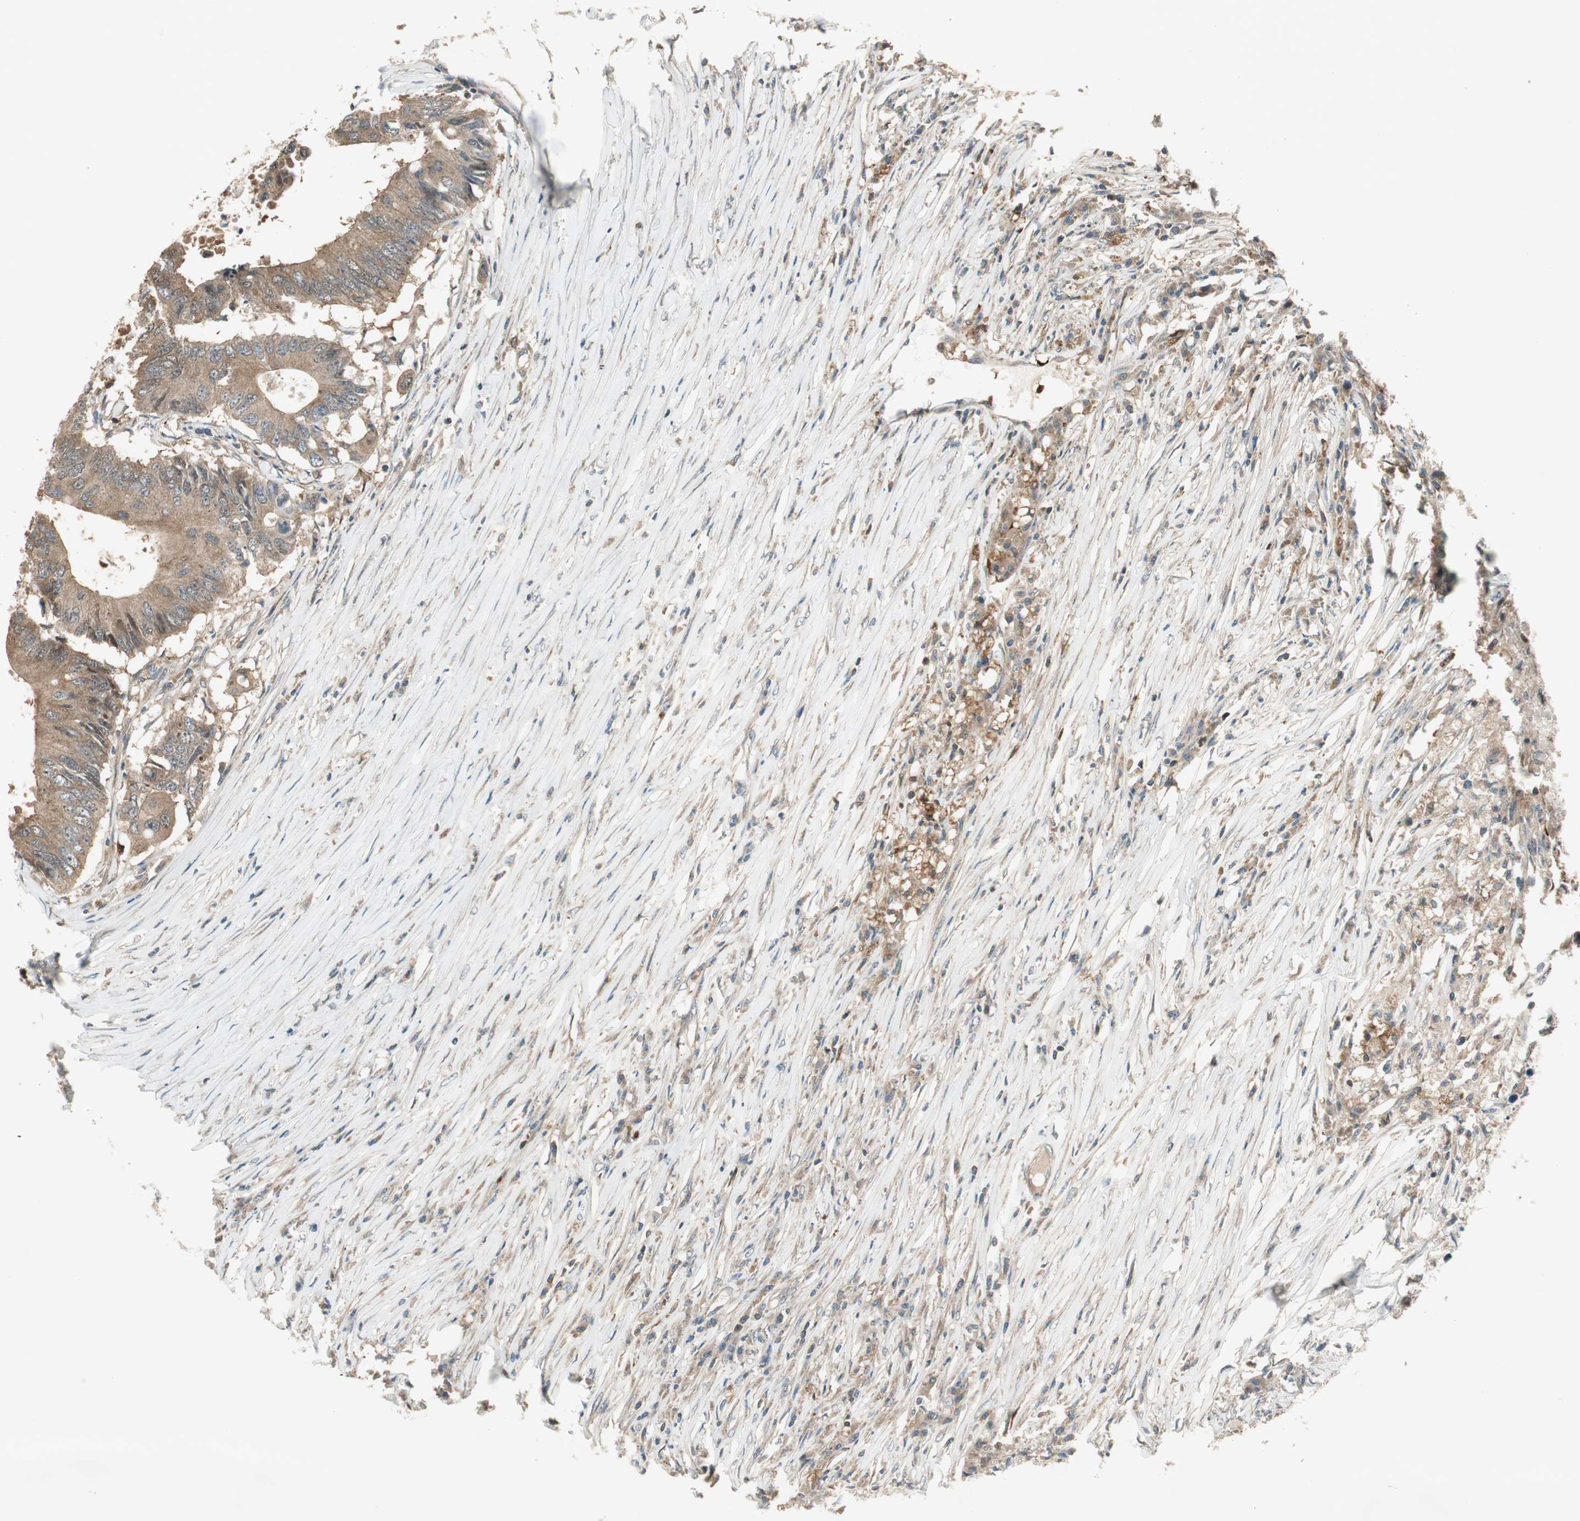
{"staining": {"intensity": "moderate", "quantity": ">75%", "location": "cytoplasmic/membranous"}, "tissue": "colorectal cancer", "cell_type": "Tumor cells", "image_type": "cancer", "snomed": [{"axis": "morphology", "description": "Adenocarcinoma, NOS"}, {"axis": "topography", "description": "Colon"}], "caption": "The histopathology image reveals immunohistochemical staining of adenocarcinoma (colorectal). There is moderate cytoplasmic/membranous staining is identified in approximately >75% of tumor cells.", "gene": "CNOT4", "patient": {"sex": "male", "age": 71}}